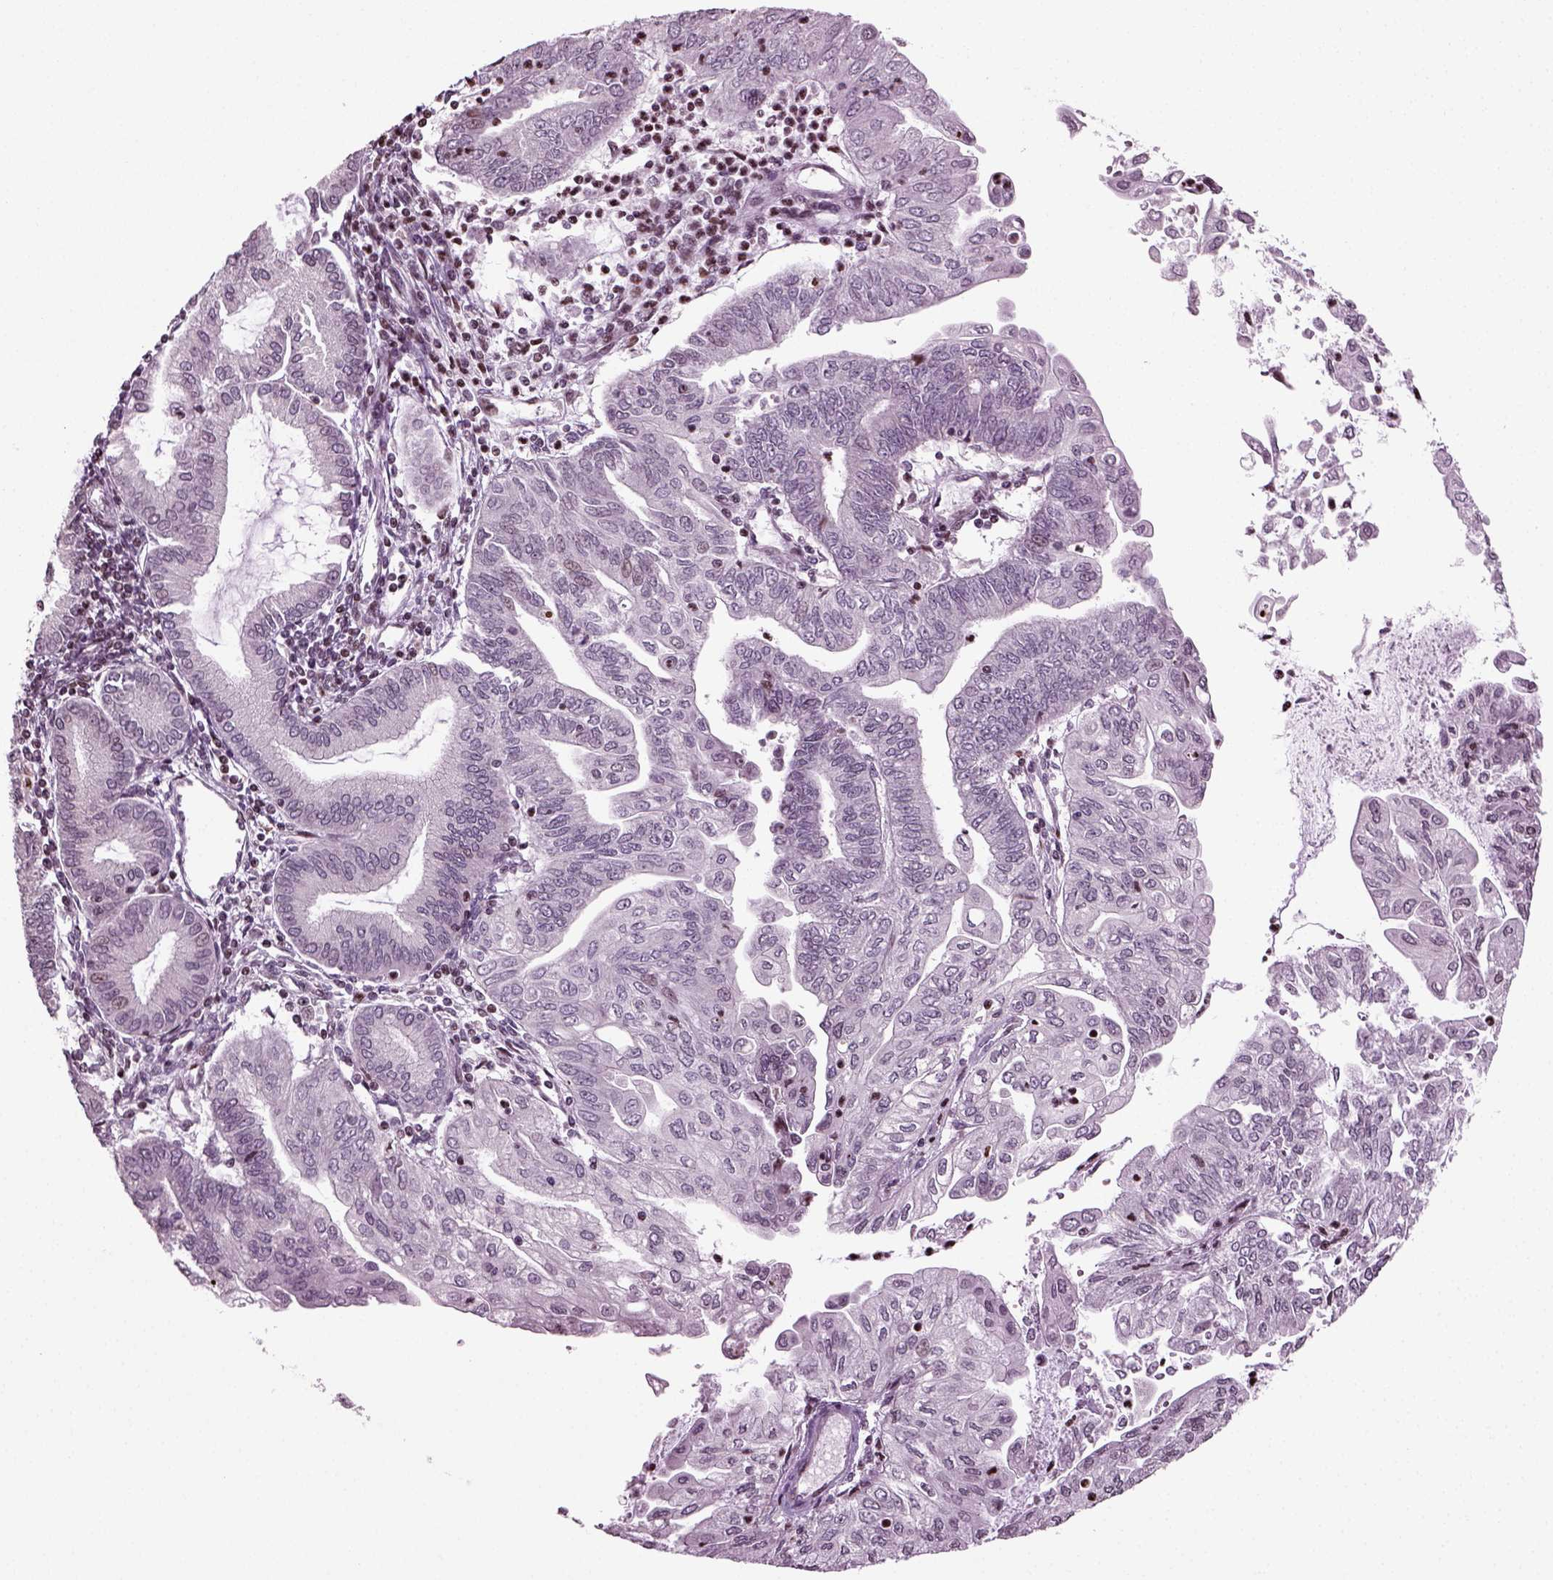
{"staining": {"intensity": "negative", "quantity": "none", "location": "none"}, "tissue": "endometrial cancer", "cell_type": "Tumor cells", "image_type": "cancer", "snomed": [{"axis": "morphology", "description": "Adenocarcinoma, NOS"}, {"axis": "topography", "description": "Endometrium"}], "caption": "Human endometrial cancer (adenocarcinoma) stained for a protein using IHC exhibits no positivity in tumor cells.", "gene": "HEYL", "patient": {"sex": "female", "age": 55}}